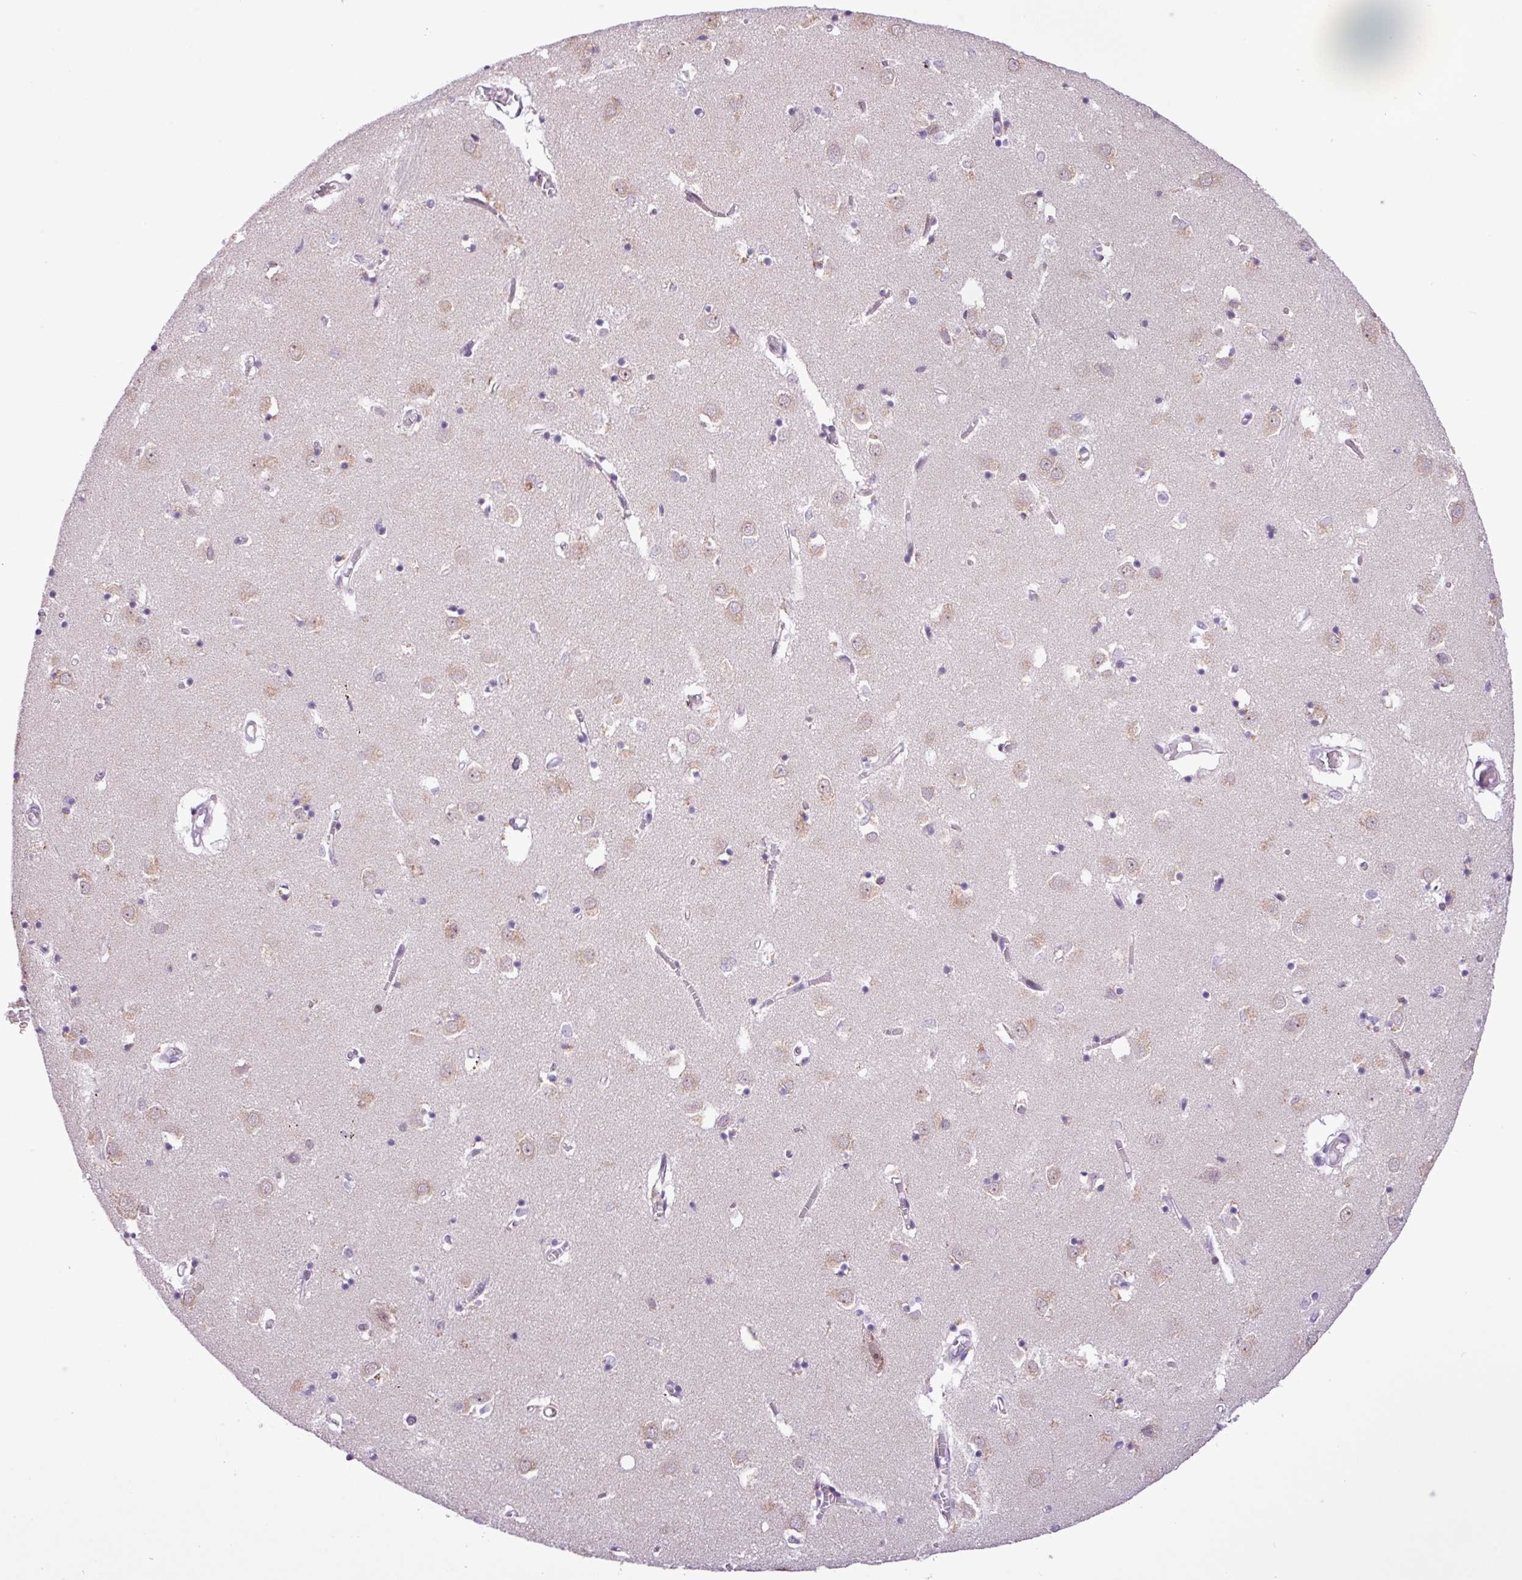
{"staining": {"intensity": "negative", "quantity": "none", "location": "none"}, "tissue": "caudate", "cell_type": "Glial cells", "image_type": "normal", "snomed": [{"axis": "morphology", "description": "Normal tissue, NOS"}, {"axis": "topography", "description": "Lateral ventricle wall"}], "caption": "There is no significant positivity in glial cells of caudate. (Stains: DAB (3,3'-diaminobenzidine) immunohistochemistry (IHC) with hematoxylin counter stain, Microscopy: brightfield microscopy at high magnification).", "gene": "ZNF354A", "patient": {"sex": "male", "age": 70}}